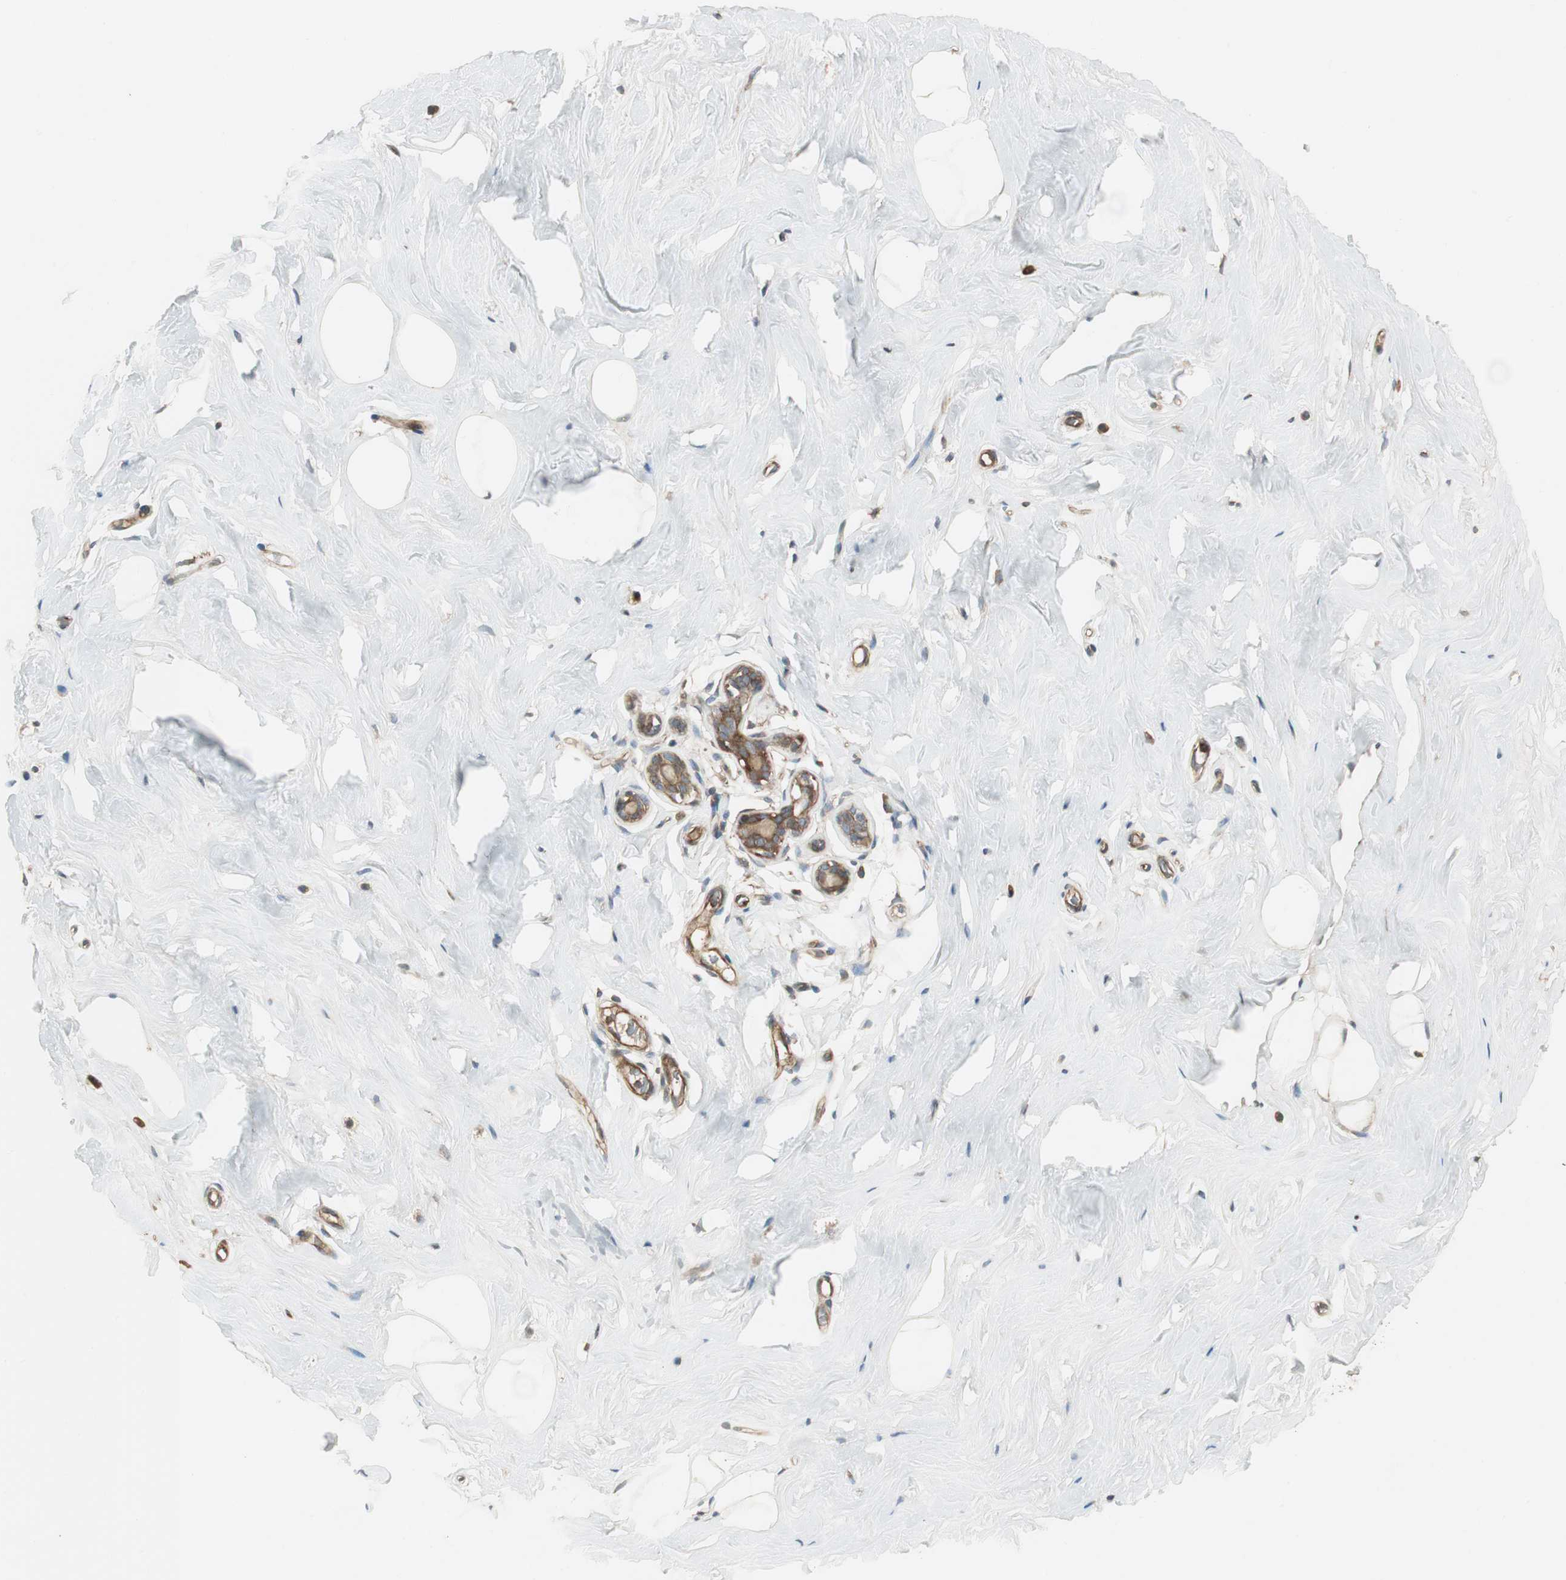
{"staining": {"intensity": "negative", "quantity": "none", "location": "none"}, "tissue": "breast", "cell_type": "Adipocytes", "image_type": "normal", "snomed": [{"axis": "morphology", "description": "Normal tissue, NOS"}, {"axis": "topography", "description": "Breast"}], "caption": "Immunohistochemistry (IHC) of normal human breast exhibits no staining in adipocytes.", "gene": "PRKG1", "patient": {"sex": "female", "age": 75}}